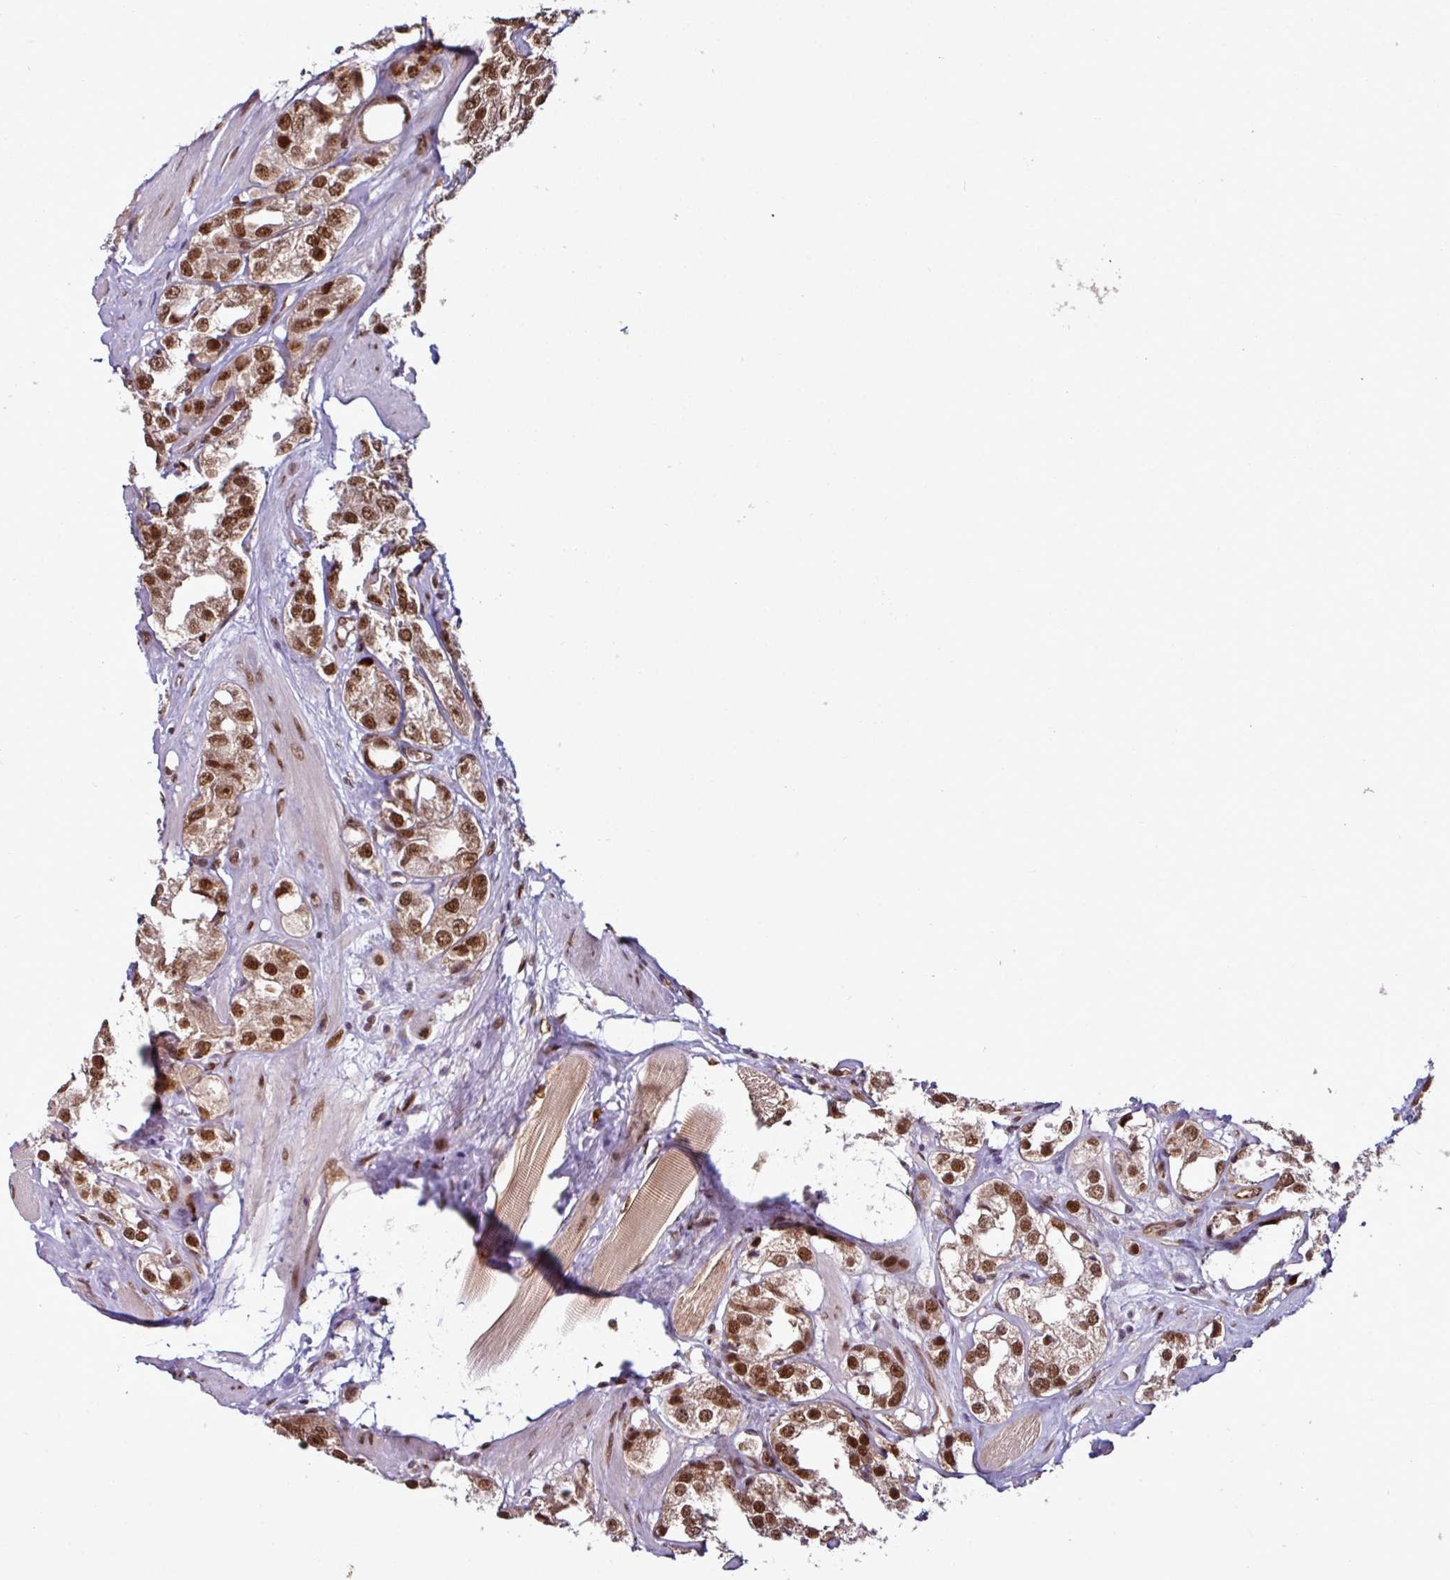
{"staining": {"intensity": "strong", "quantity": ">75%", "location": "cytoplasmic/membranous,nuclear"}, "tissue": "prostate cancer", "cell_type": "Tumor cells", "image_type": "cancer", "snomed": [{"axis": "morphology", "description": "Adenocarcinoma, NOS"}, {"axis": "topography", "description": "Prostate"}], "caption": "Prostate cancer (adenocarcinoma) was stained to show a protein in brown. There is high levels of strong cytoplasmic/membranous and nuclear expression in approximately >75% of tumor cells. The staining is performed using DAB (3,3'-diaminobenzidine) brown chromogen to label protein expression. The nuclei are counter-stained blue using hematoxylin.", "gene": "MORF4L2", "patient": {"sex": "male", "age": 79}}